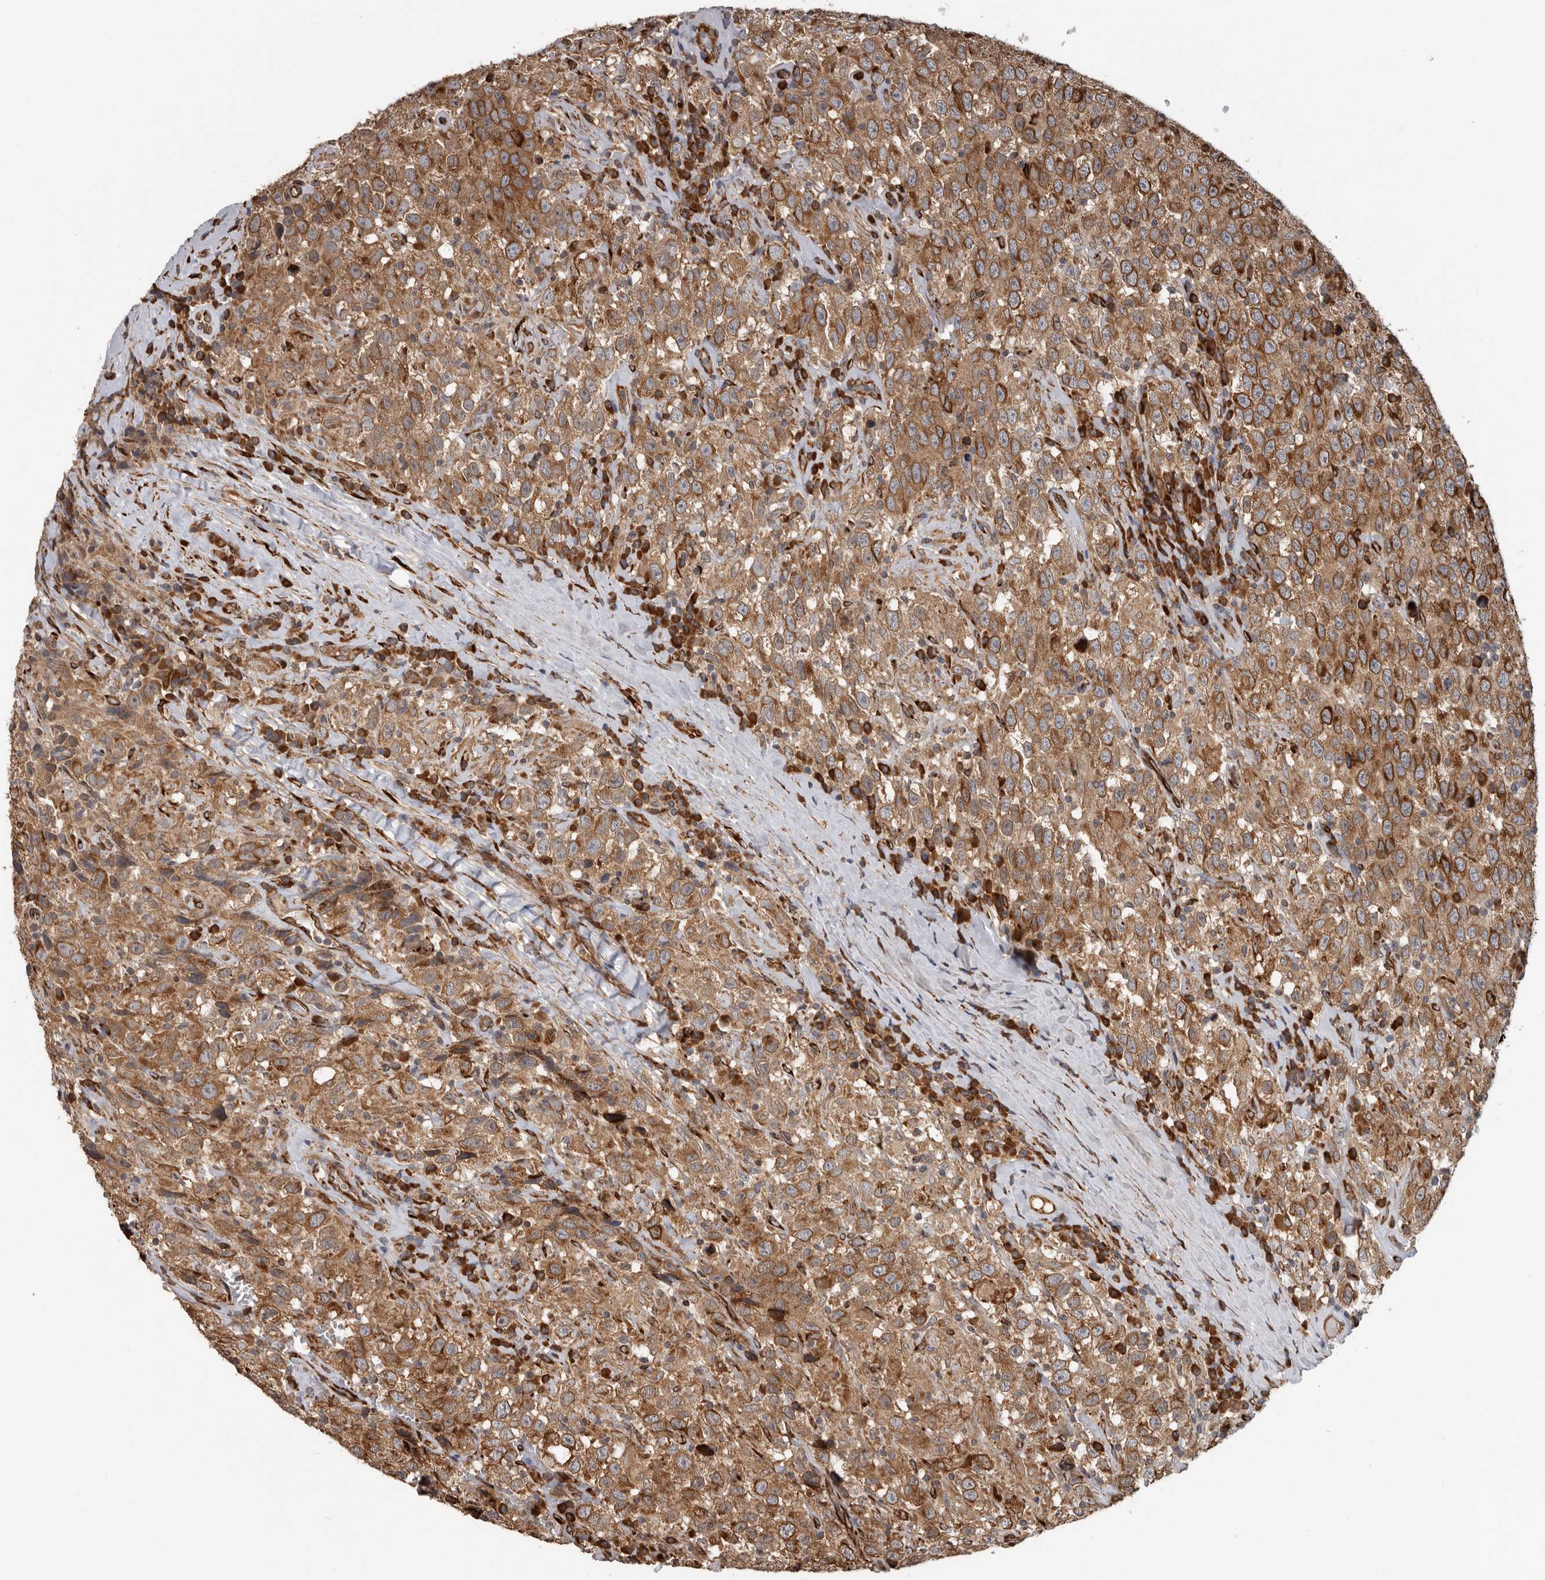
{"staining": {"intensity": "strong", "quantity": ">75%", "location": "cytoplasmic/membranous"}, "tissue": "testis cancer", "cell_type": "Tumor cells", "image_type": "cancer", "snomed": [{"axis": "morphology", "description": "Seminoma, NOS"}, {"axis": "topography", "description": "Testis"}], "caption": "Immunohistochemistry (IHC) photomicrograph of testis seminoma stained for a protein (brown), which reveals high levels of strong cytoplasmic/membranous positivity in approximately >75% of tumor cells.", "gene": "CEP350", "patient": {"sex": "male", "age": 41}}